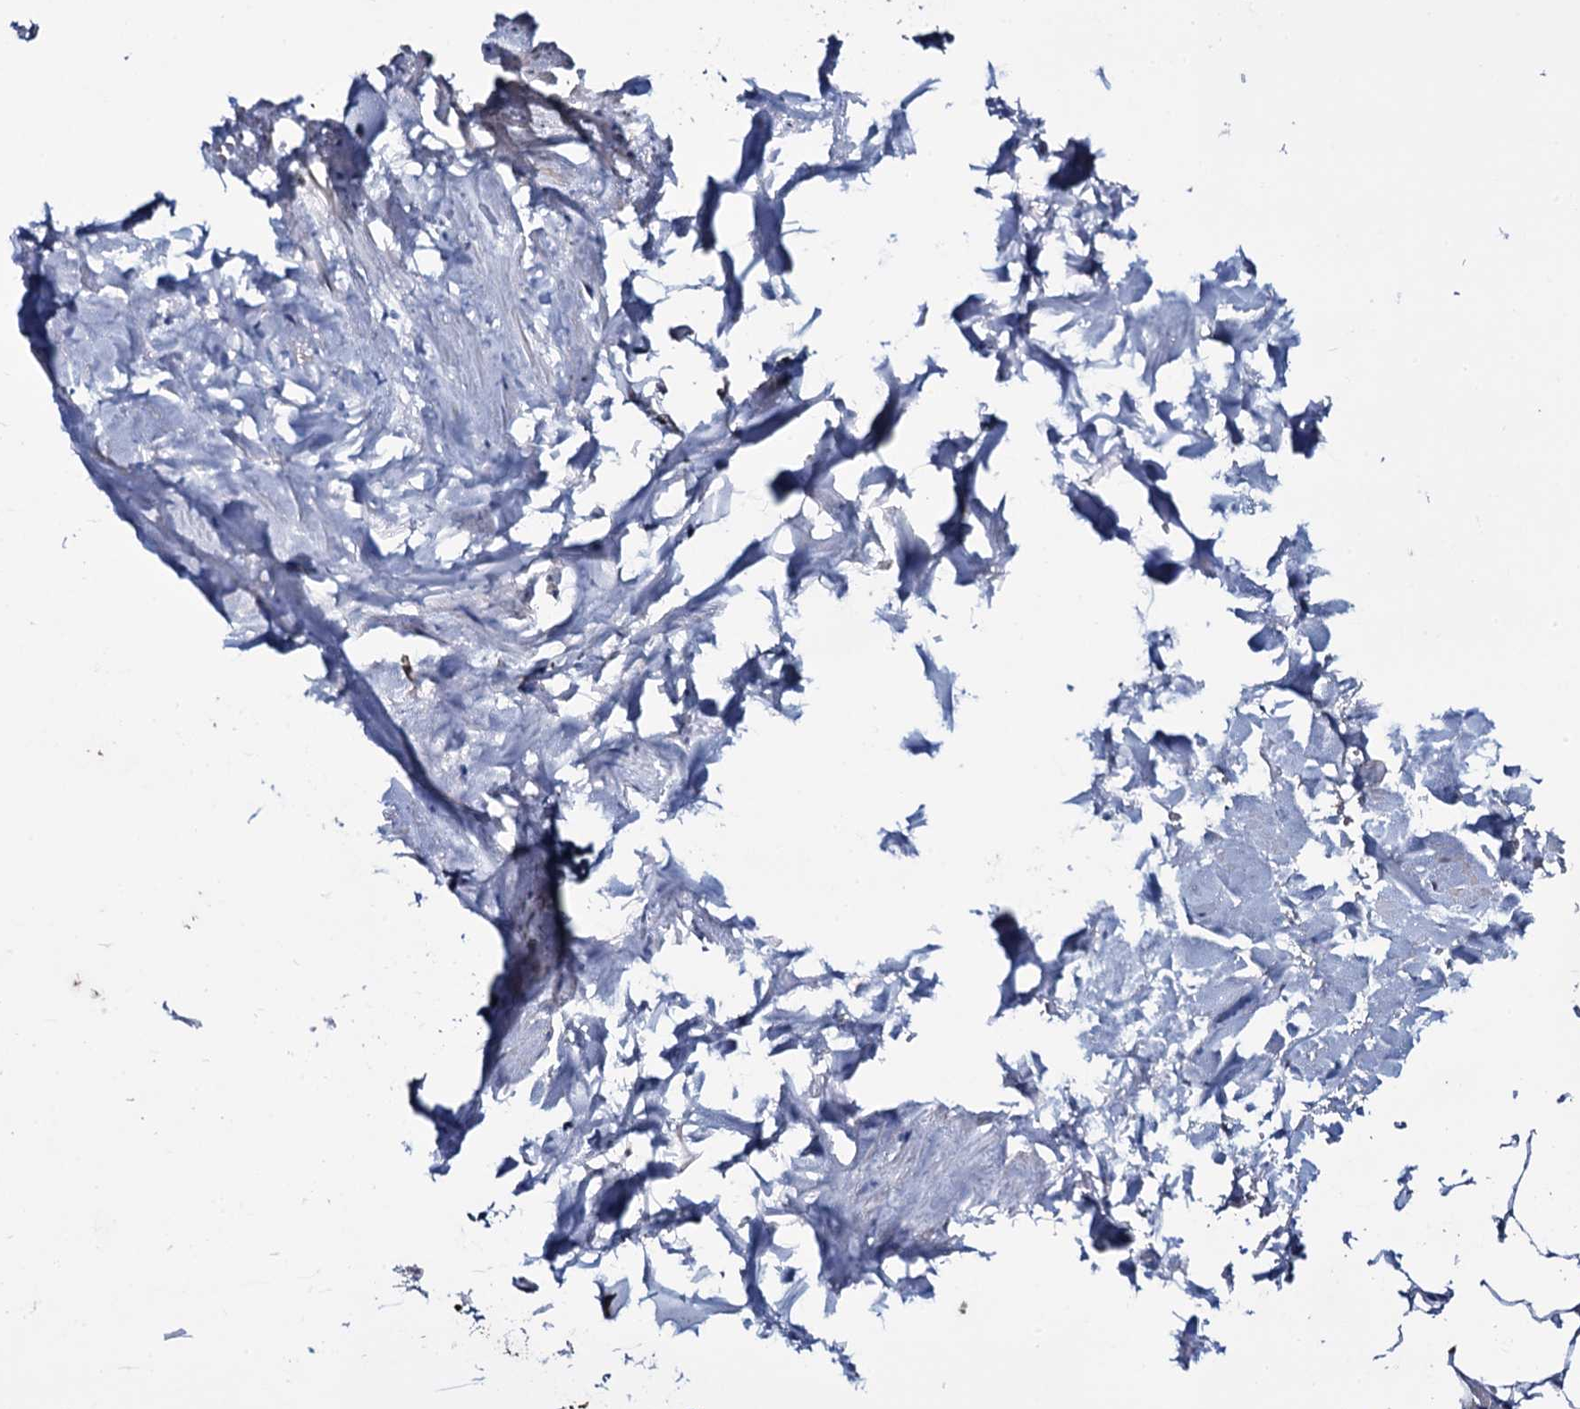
{"staining": {"intensity": "moderate", "quantity": "25%-75%", "location": "cytoplasmic/membranous"}, "tissue": "adipose tissue", "cell_type": "Adipocytes", "image_type": "normal", "snomed": [{"axis": "morphology", "description": "Normal tissue, NOS"}, {"axis": "morphology", "description": "Adenocarcinoma, Low grade"}, {"axis": "topography", "description": "Prostate"}, {"axis": "topography", "description": "Peripheral nerve tissue"}], "caption": "Adipose tissue stained with IHC reveals moderate cytoplasmic/membranous positivity in about 25%-75% of adipocytes.", "gene": "MRPS31", "patient": {"sex": "male", "age": 63}}